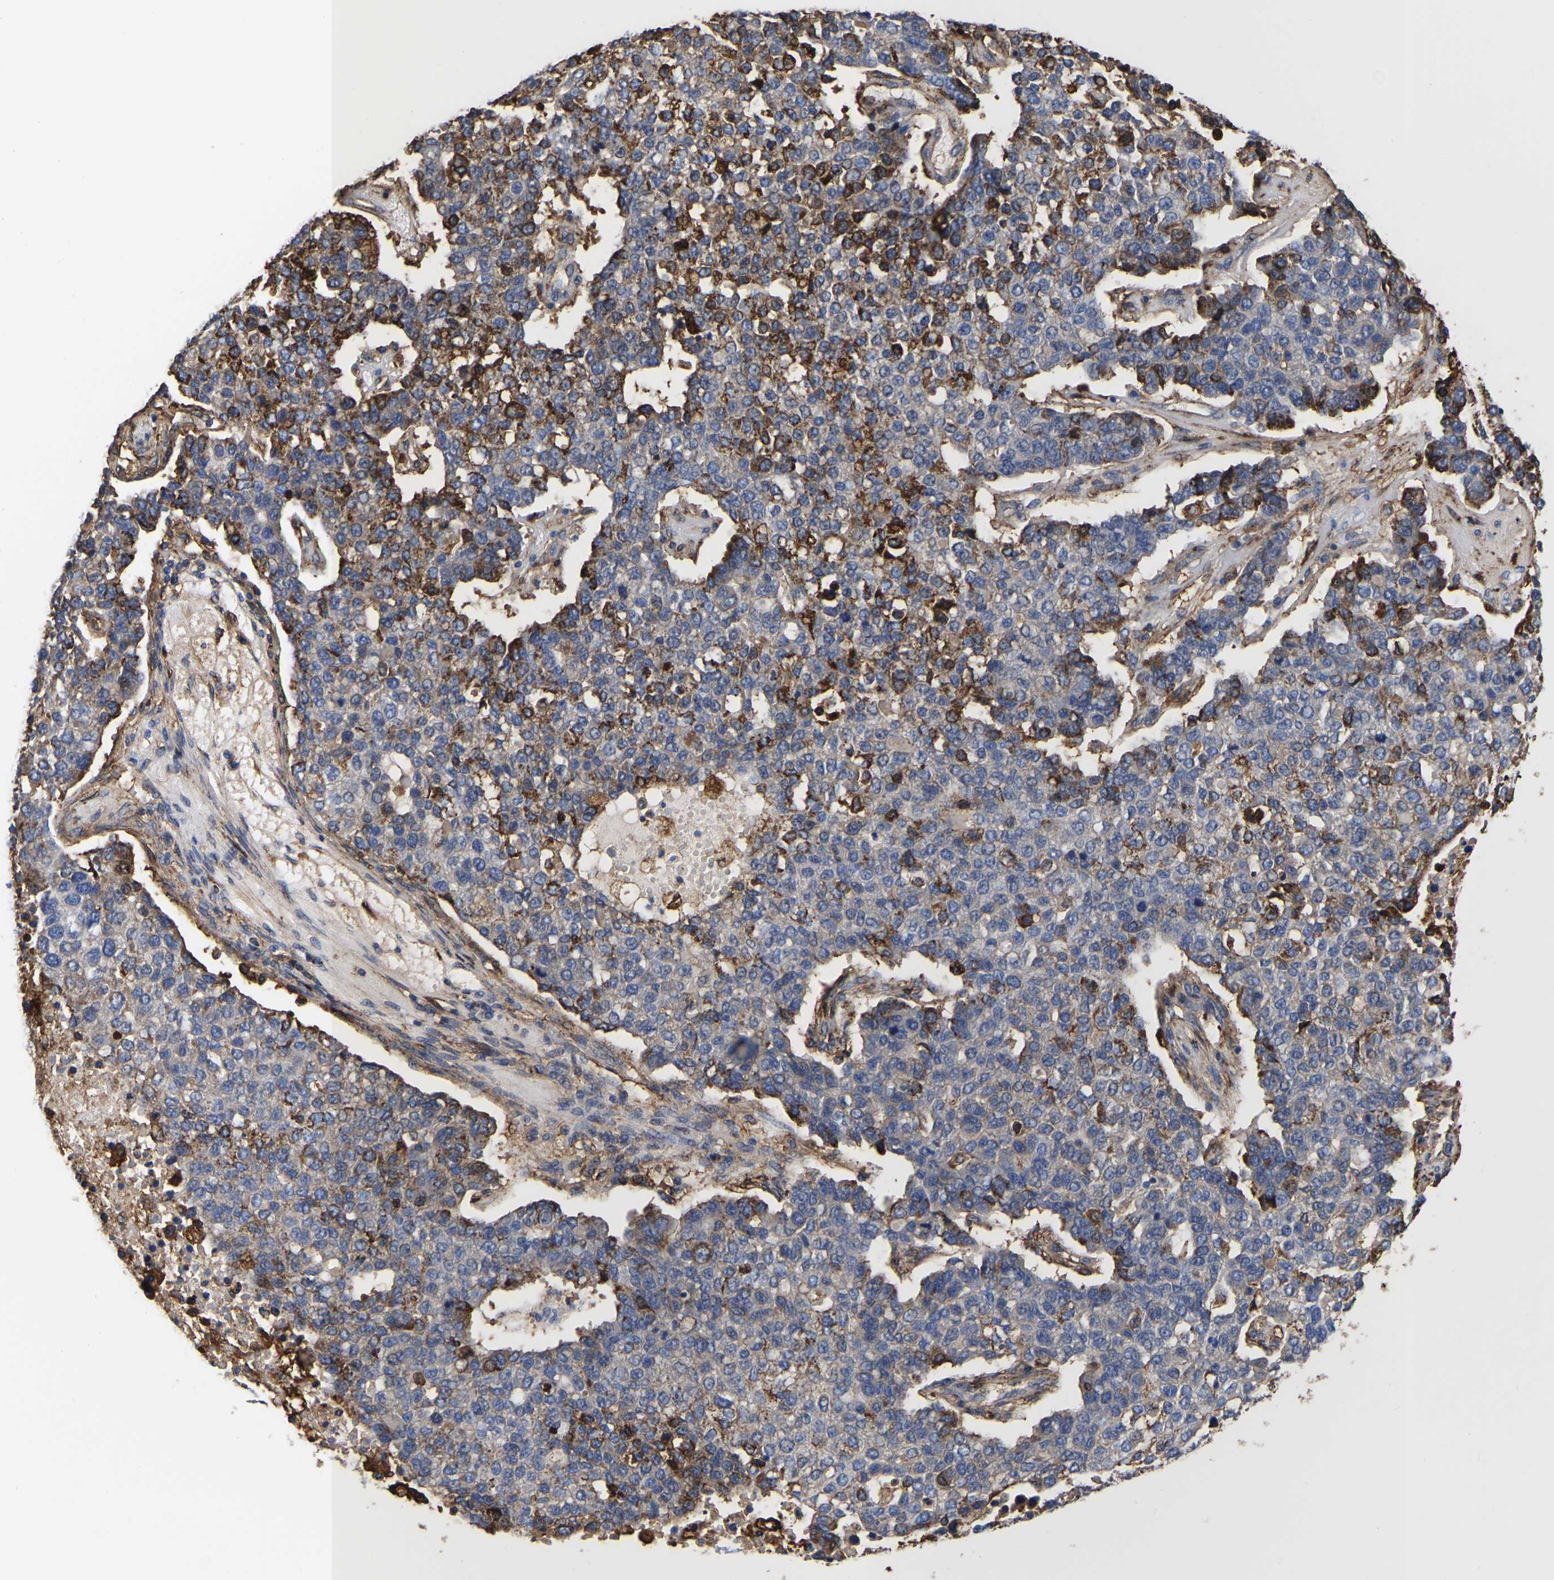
{"staining": {"intensity": "strong", "quantity": "<25%", "location": "cytoplasmic/membranous"}, "tissue": "pancreatic cancer", "cell_type": "Tumor cells", "image_type": "cancer", "snomed": [{"axis": "morphology", "description": "Adenocarcinoma, NOS"}, {"axis": "topography", "description": "Pancreas"}], "caption": "Protein staining of pancreatic cancer (adenocarcinoma) tissue reveals strong cytoplasmic/membranous staining in approximately <25% of tumor cells.", "gene": "LIF", "patient": {"sex": "female", "age": 61}}